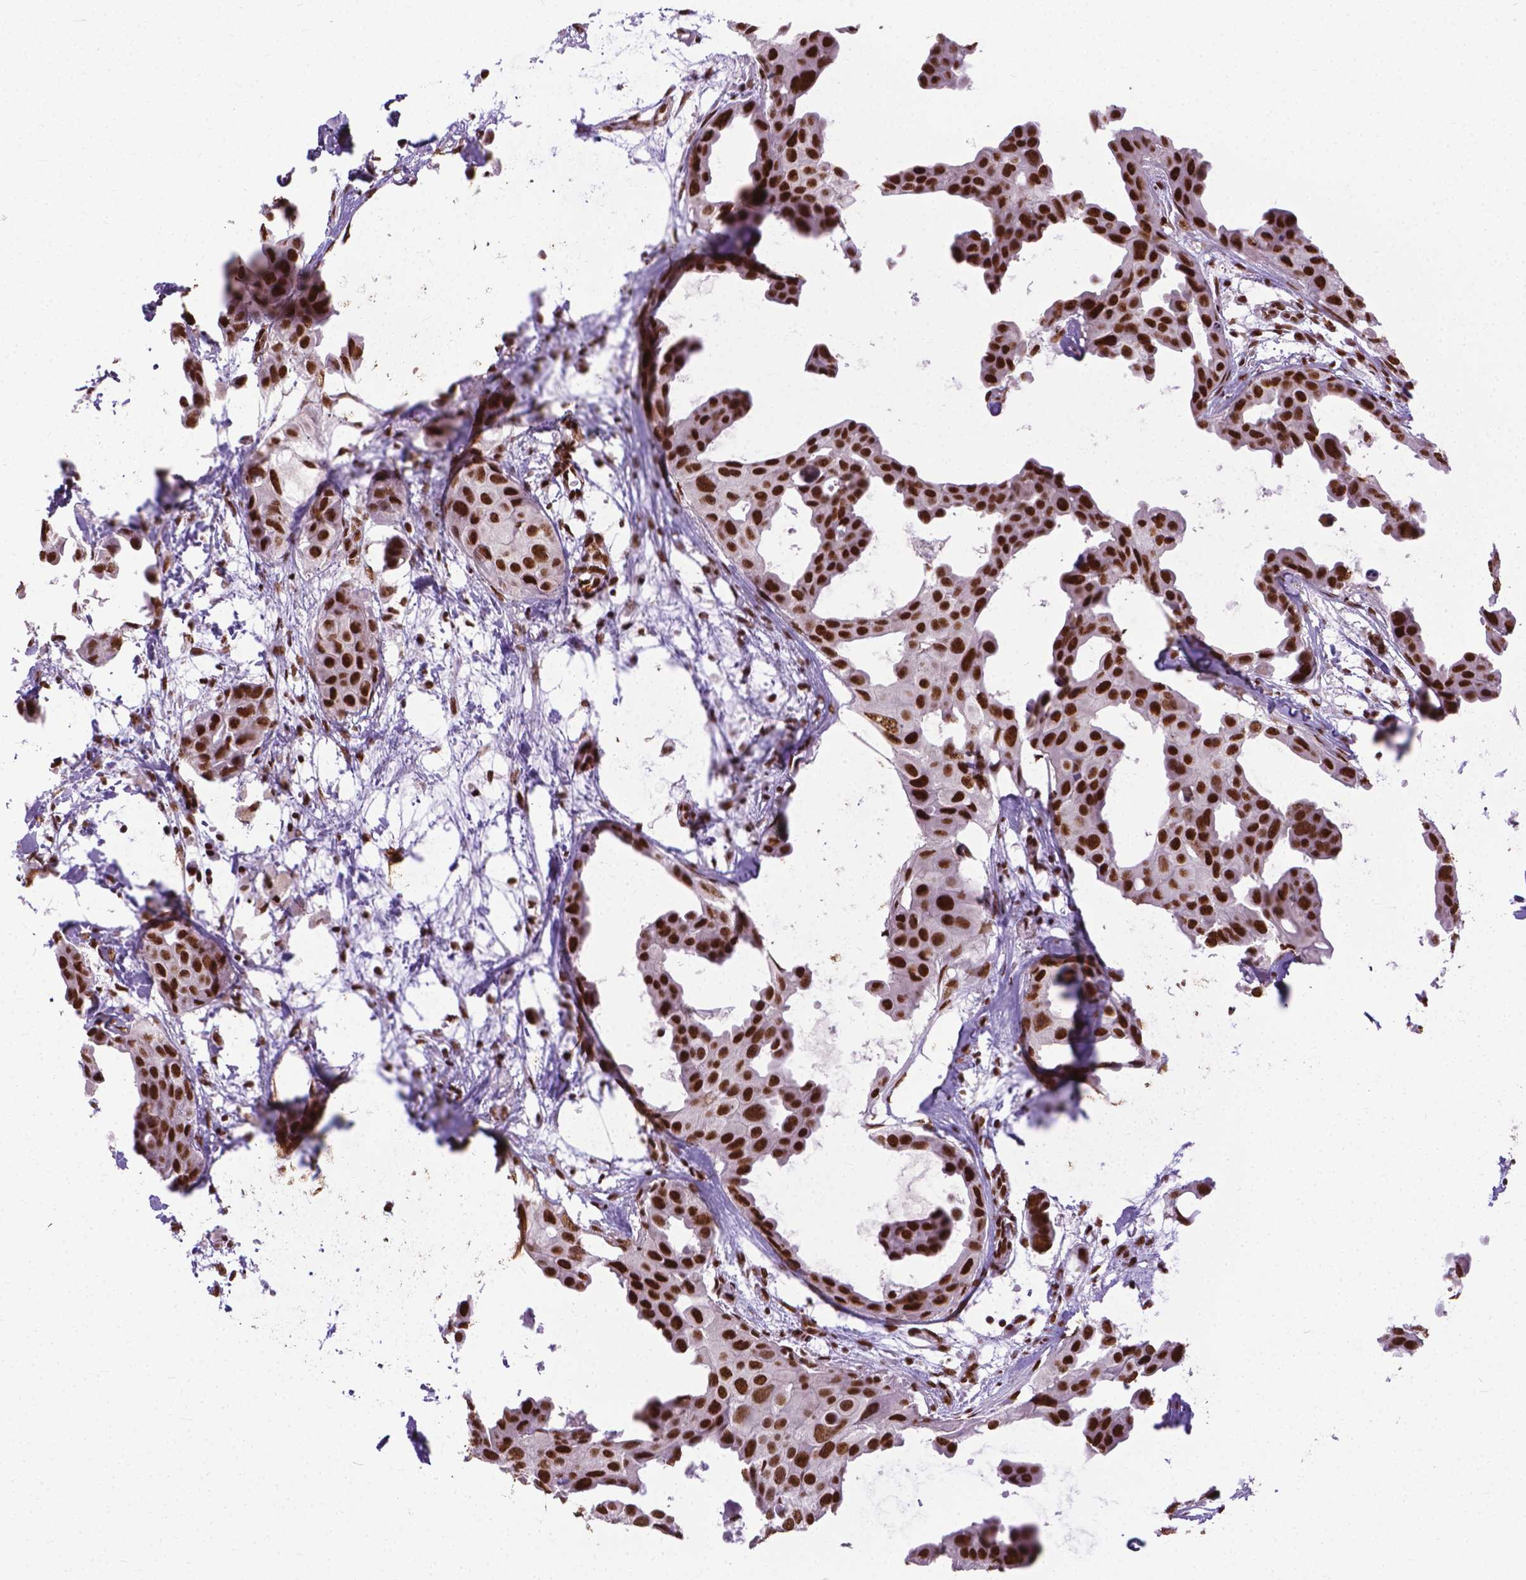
{"staining": {"intensity": "strong", "quantity": ">75%", "location": "nuclear"}, "tissue": "breast cancer", "cell_type": "Tumor cells", "image_type": "cancer", "snomed": [{"axis": "morphology", "description": "Duct carcinoma"}, {"axis": "topography", "description": "Breast"}], "caption": "Human breast cancer (intraductal carcinoma) stained with a brown dye exhibits strong nuclear positive positivity in approximately >75% of tumor cells.", "gene": "AKAP8", "patient": {"sex": "female", "age": 38}}